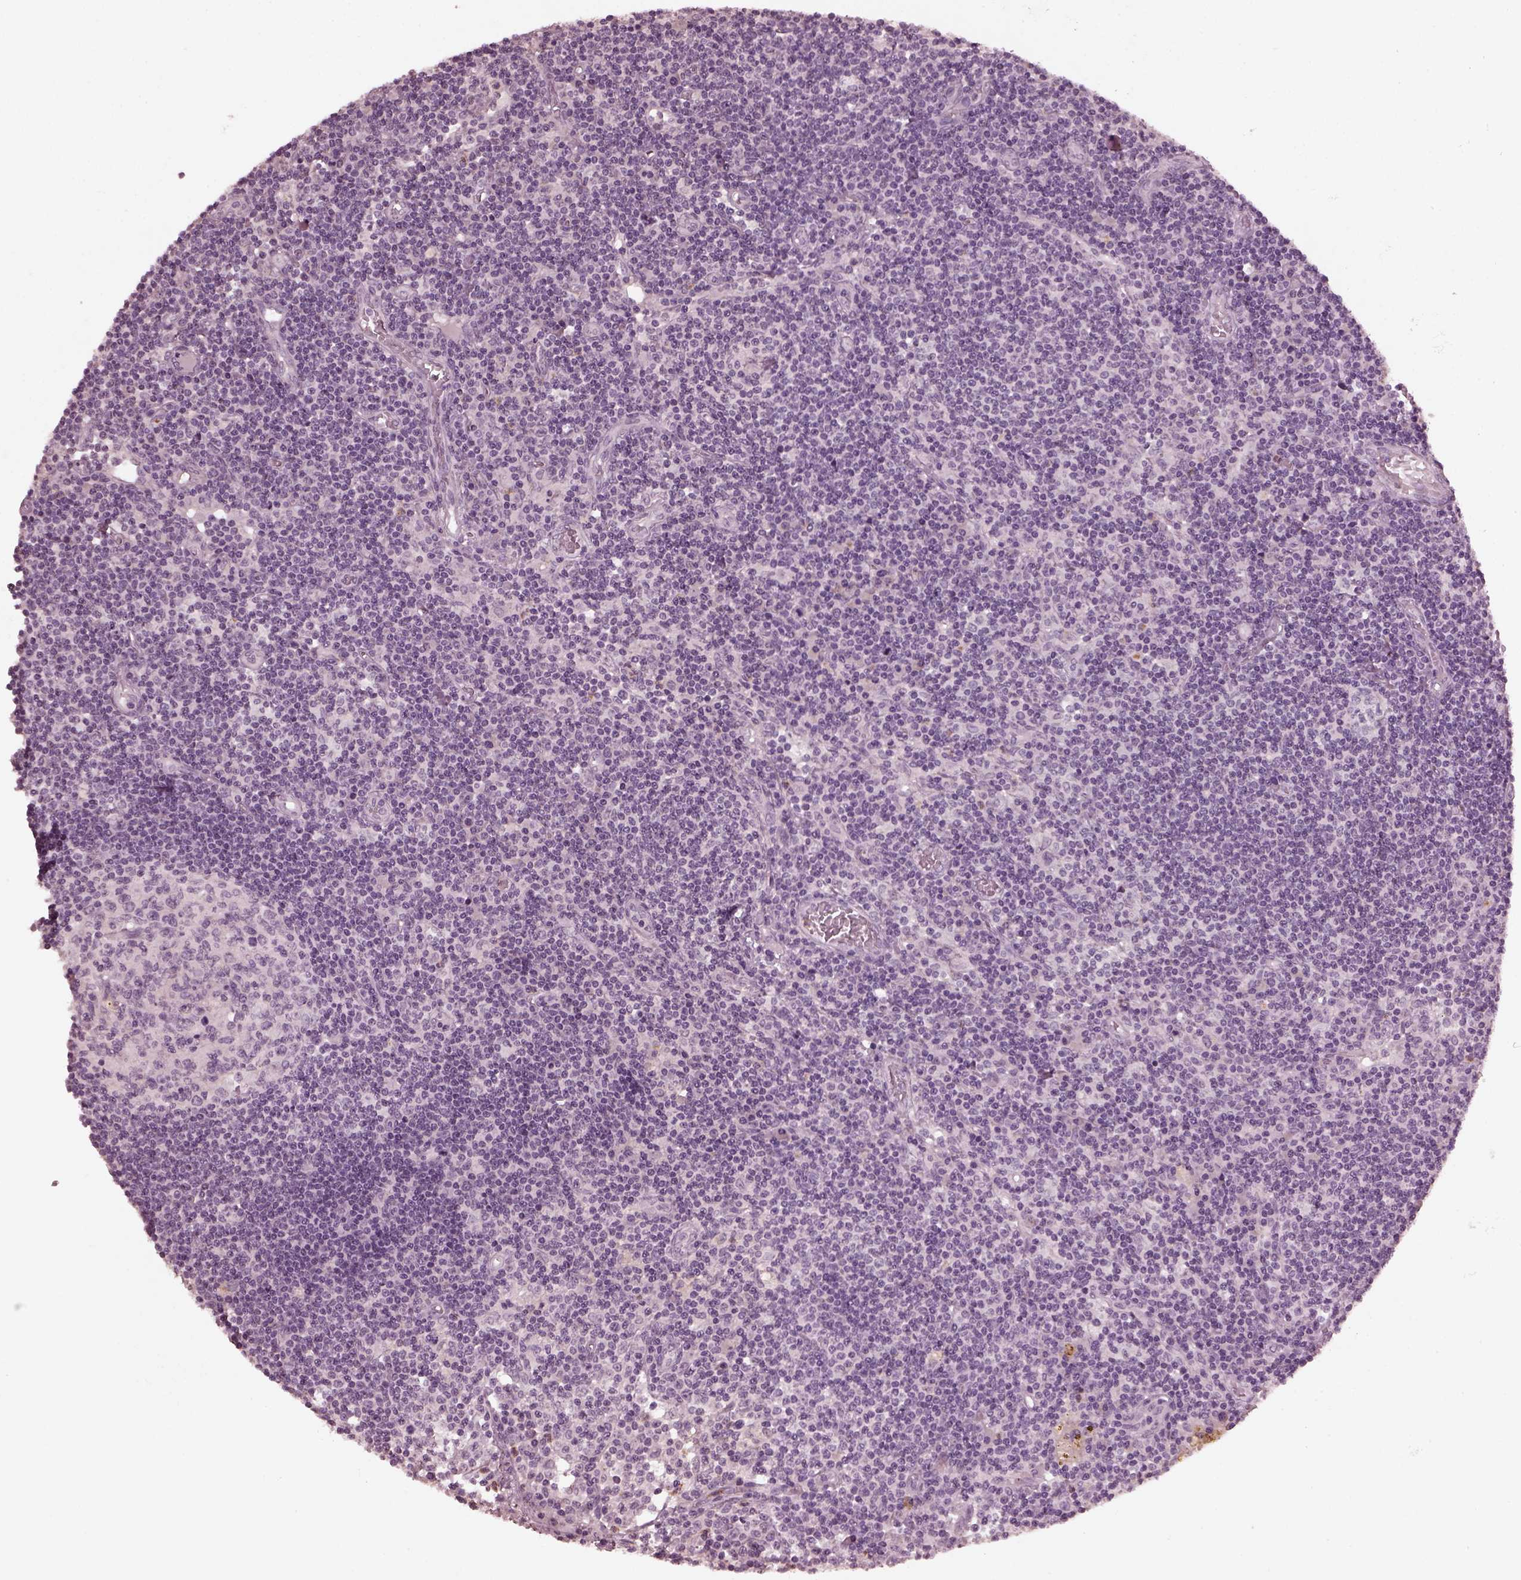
{"staining": {"intensity": "negative", "quantity": "none", "location": "none"}, "tissue": "lymph node", "cell_type": "Germinal center cells", "image_type": "normal", "snomed": [{"axis": "morphology", "description": "Normal tissue, NOS"}, {"axis": "topography", "description": "Lymph node"}], "caption": "DAB (3,3'-diaminobenzidine) immunohistochemical staining of benign human lymph node demonstrates no significant staining in germinal center cells. Brightfield microscopy of immunohistochemistry stained with DAB (3,3'-diaminobenzidine) (brown) and hematoxylin (blue), captured at high magnification.", "gene": "KRT79", "patient": {"sex": "female", "age": 72}}